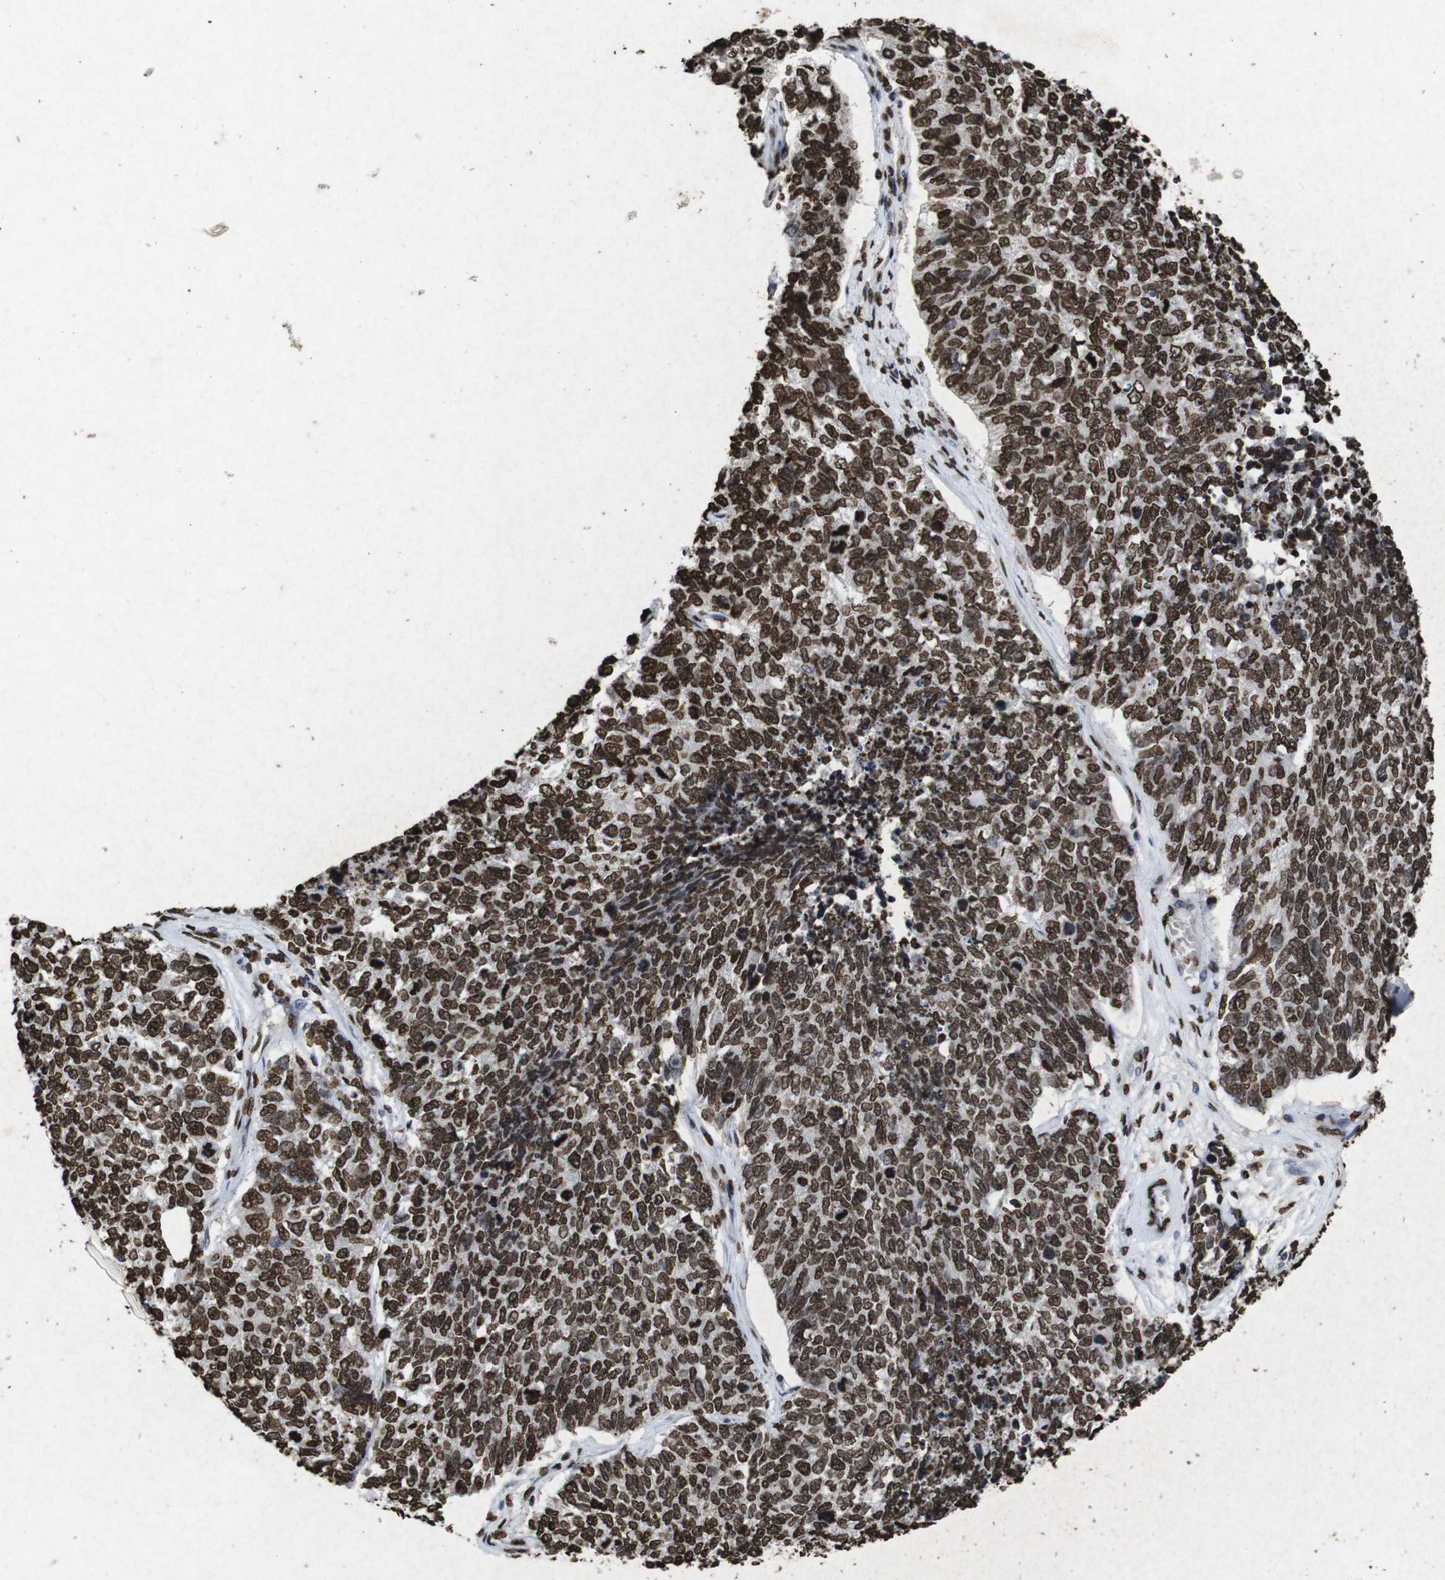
{"staining": {"intensity": "strong", "quantity": ">75%", "location": "nuclear"}, "tissue": "cervical cancer", "cell_type": "Tumor cells", "image_type": "cancer", "snomed": [{"axis": "morphology", "description": "Squamous cell carcinoma, NOS"}, {"axis": "topography", "description": "Cervix"}], "caption": "Protein expression by IHC demonstrates strong nuclear staining in about >75% of tumor cells in cervical cancer.", "gene": "MDM2", "patient": {"sex": "female", "age": 63}}